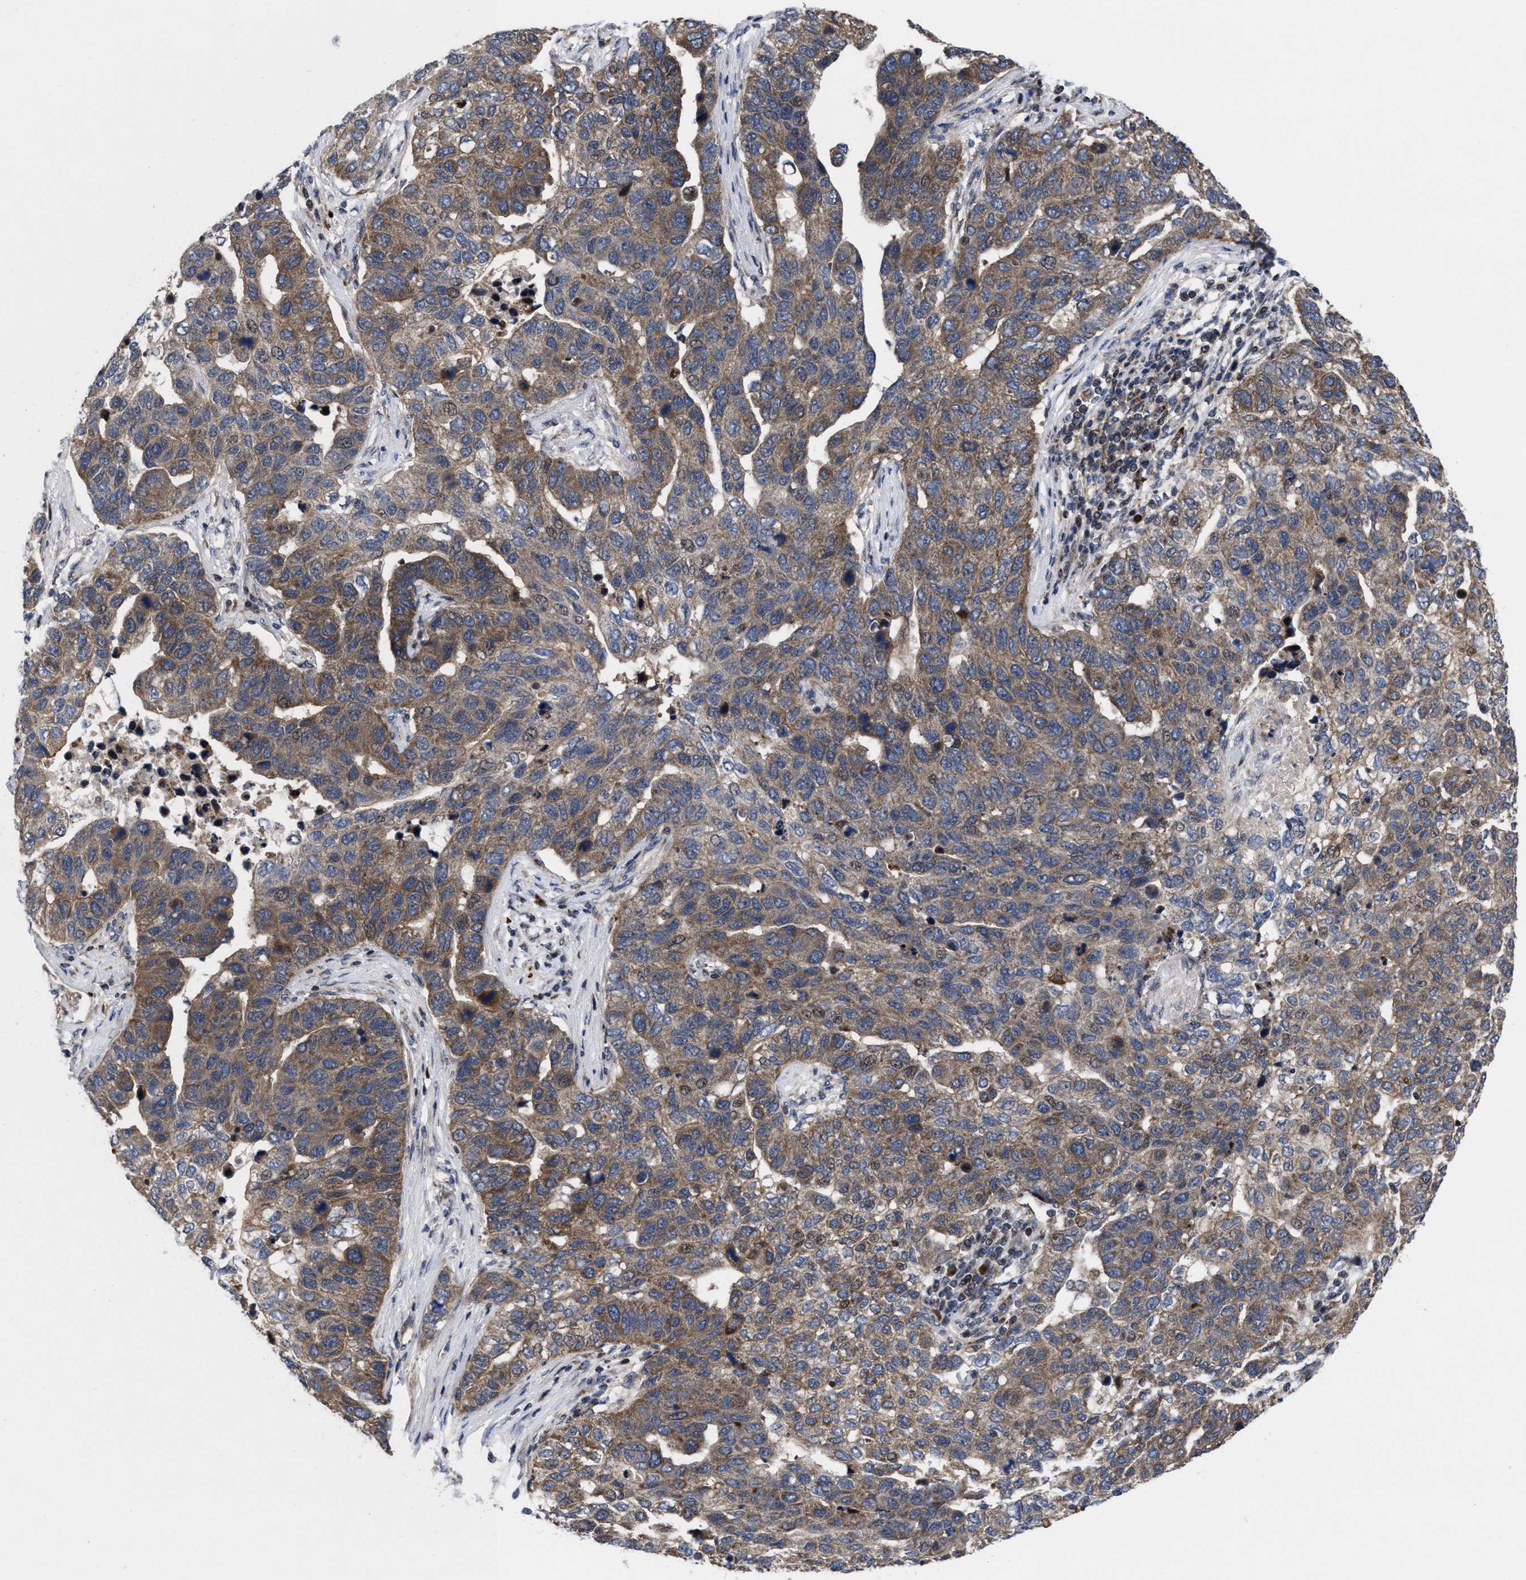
{"staining": {"intensity": "moderate", "quantity": ">75%", "location": "cytoplasmic/membranous"}, "tissue": "pancreatic cancer", "cell_type": "Tumor cells", "image_type": "cancer", "snomed": [{"axis": "morphology", "description": "Adenocarcinoma, NOS"}, {"axis": "topography", "description": "Pancreas"}], "caption": "A photomicrograph showing moderate cytoplasmic/membranous staining in approximately >75% of tumor cells in pancreatic cancer (adenocarcinoma), as visualized by brown immunohistochemical staining.", "gene": "MRPL50", "patient": {"sex": "female", "age": 61}}